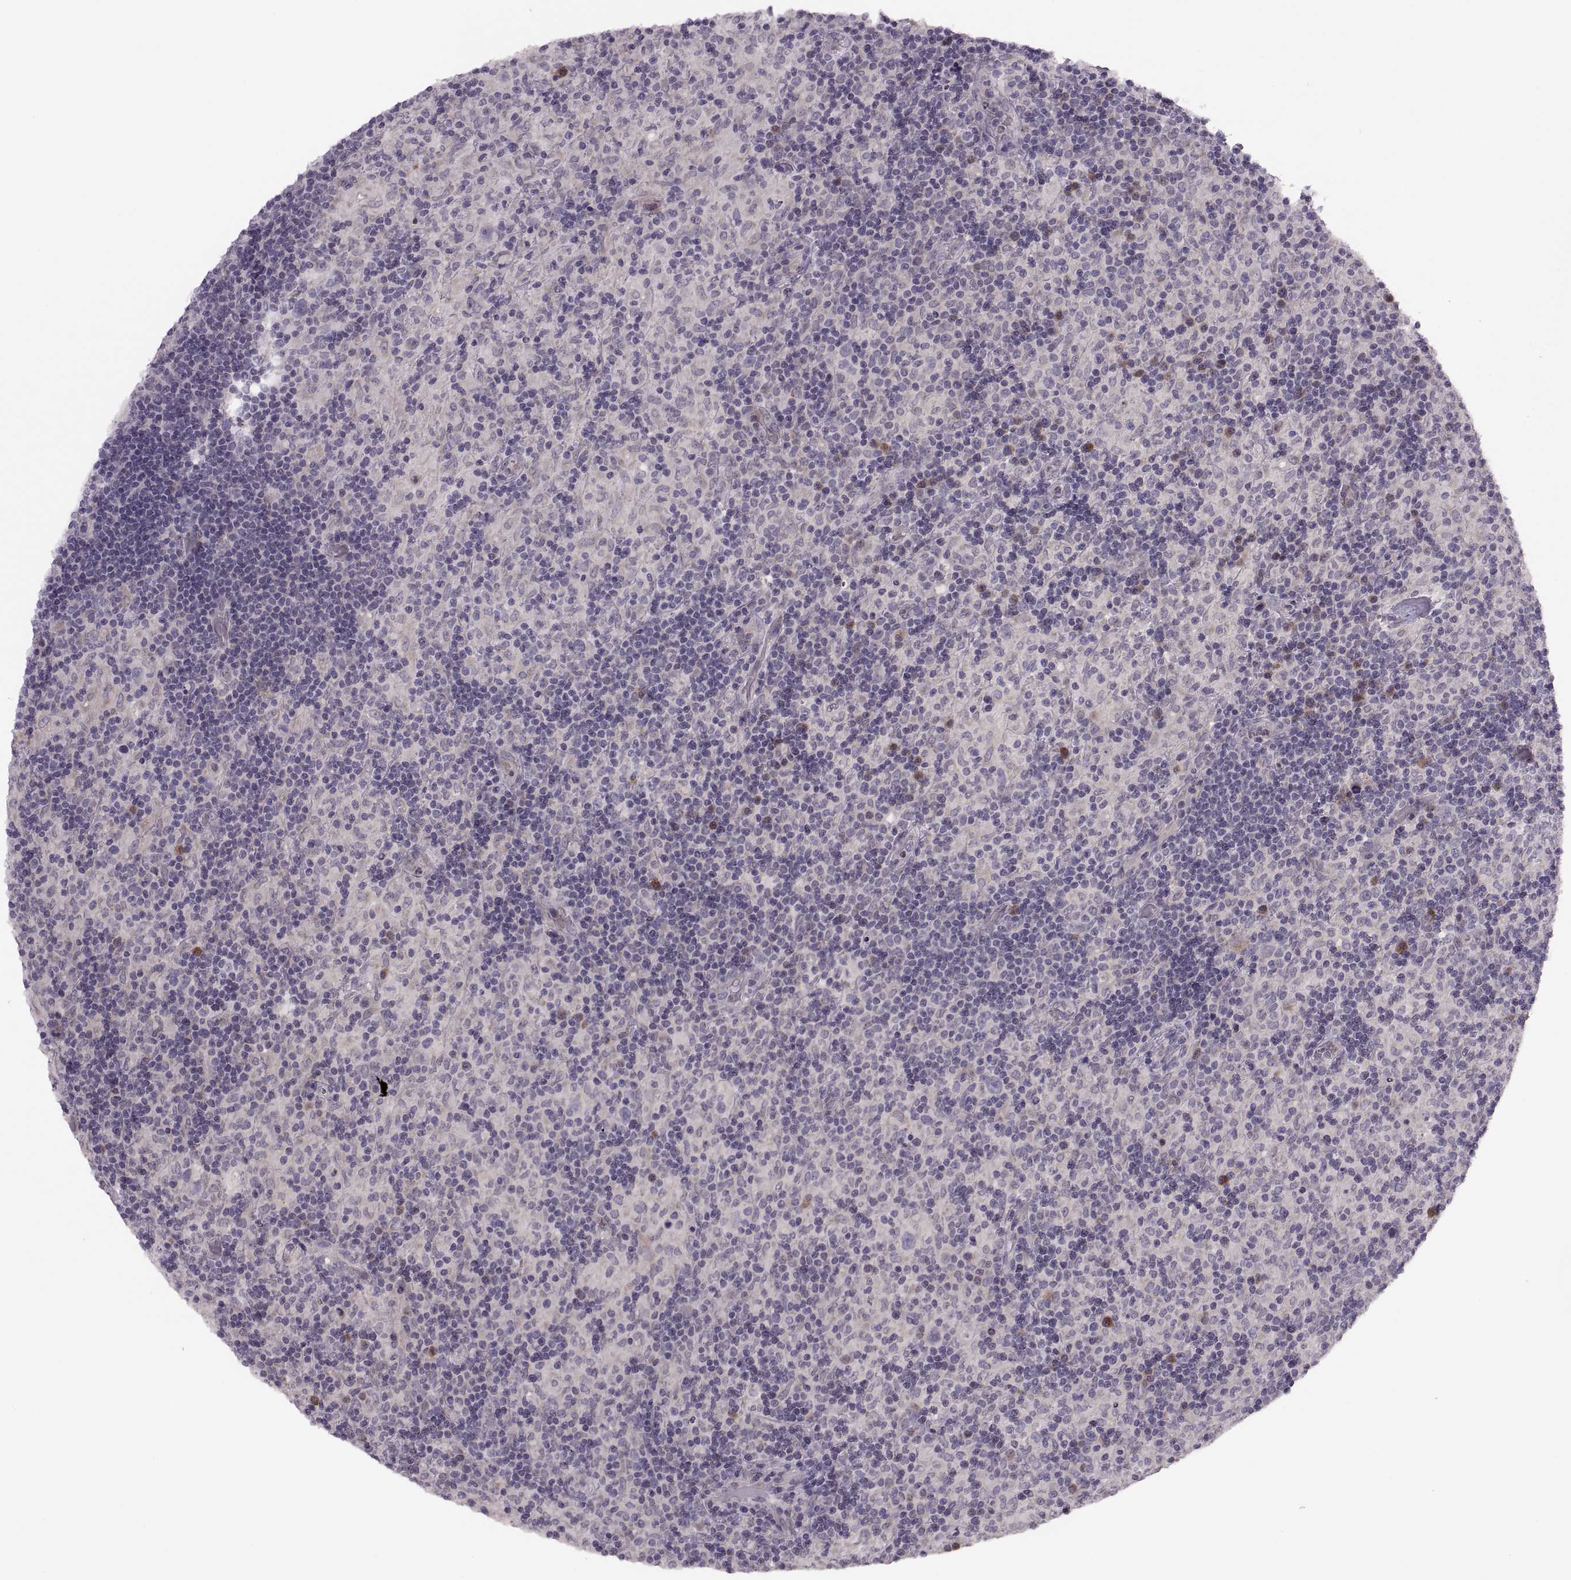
{"staining": {"intensity": "negative", "quantity": "none", "location": "none"}, "tissue": "lymphoma", "cell_type": "Tumor cells", "image_type": "cancer", "snomed": [{"axis": "morphology", "description": "Hodgkin's disease, NOS"}, {"axis": "topography", "description": "Lymph node"}], "caption": "DAB immunohistochemical staining of human Hodgkin's disease displays no significant staining in tumor cells.", "gene": "ADH6", "patient": {"sex": "male", "age": 70}}